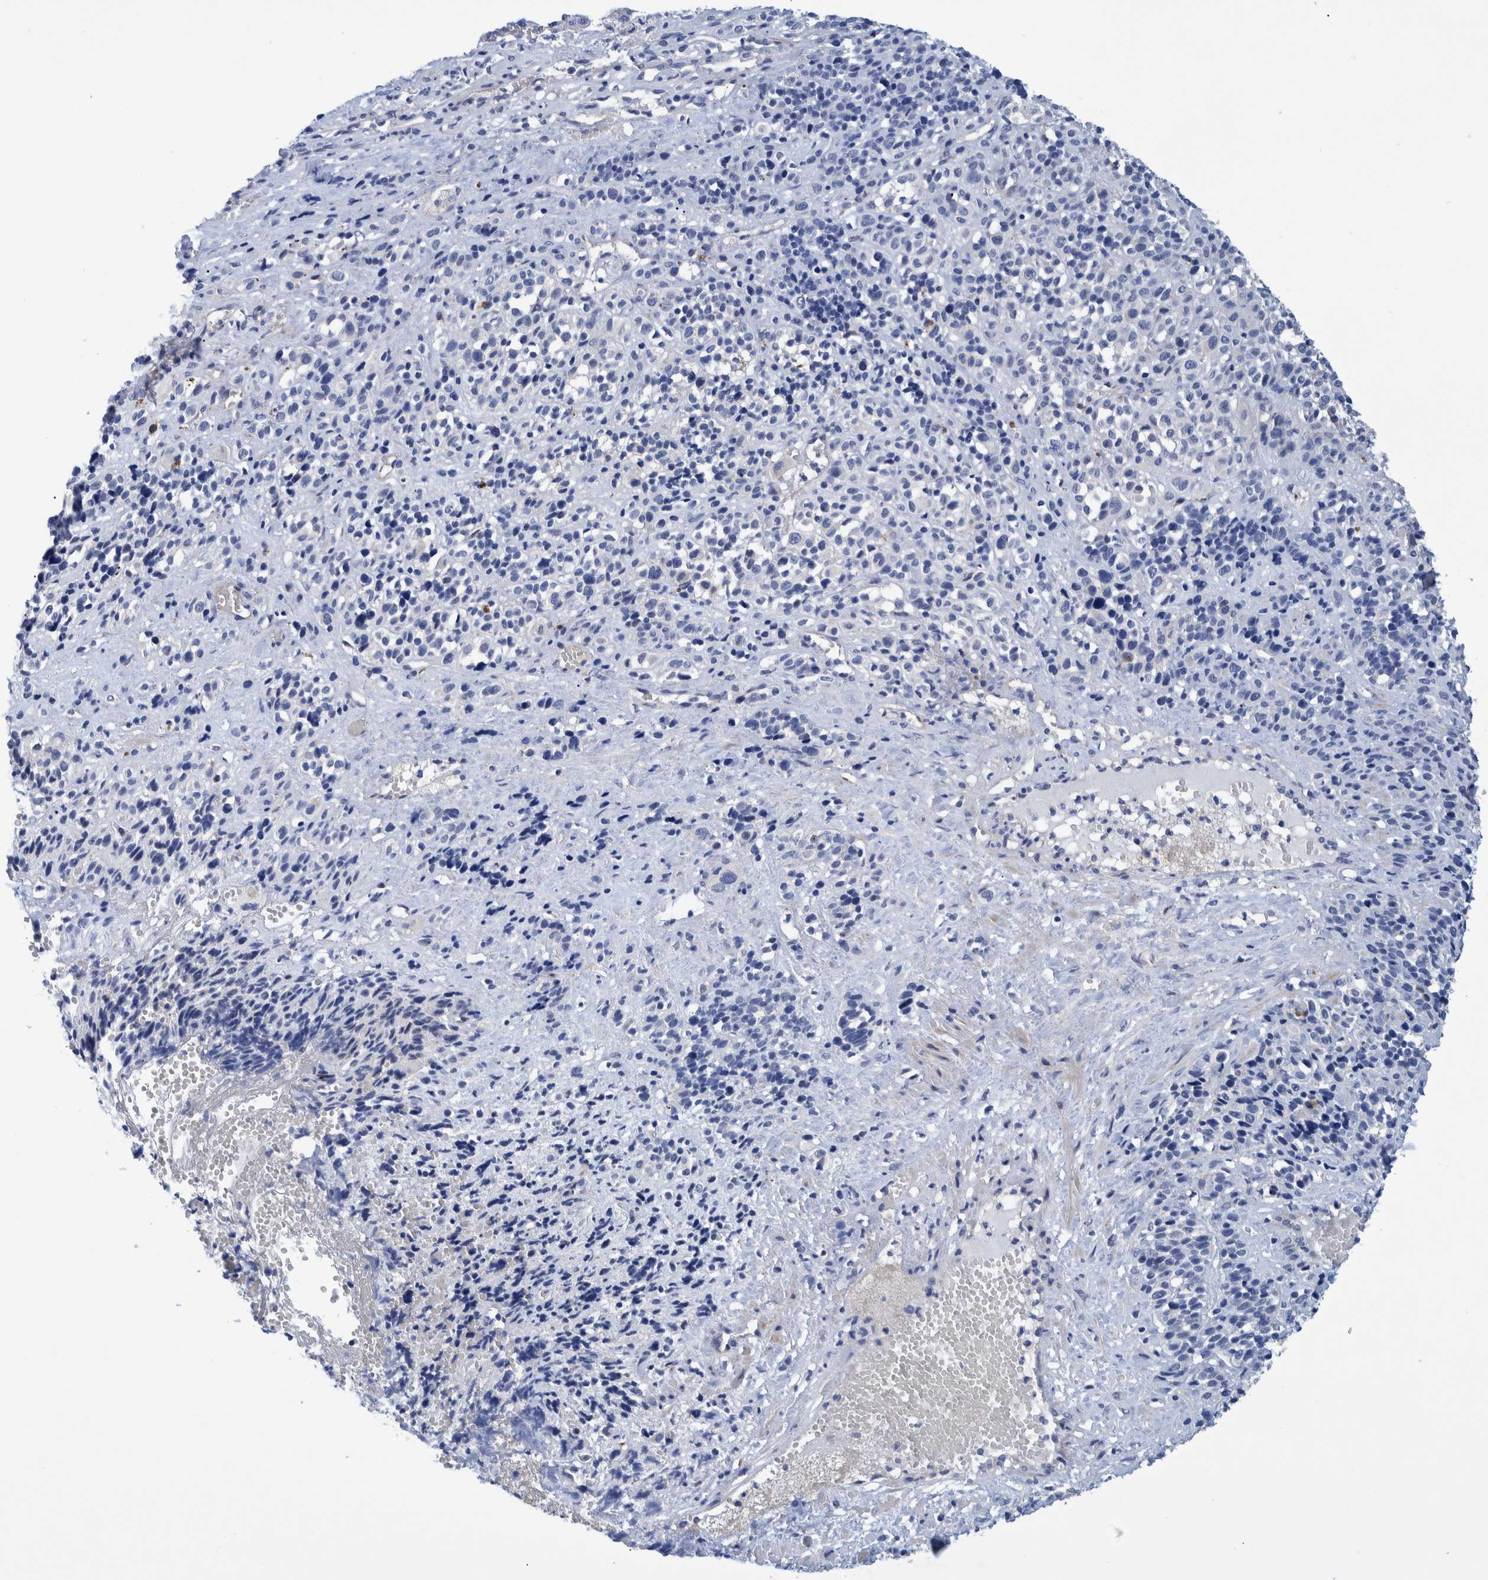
{"staining": {"intensity": "negative", "quantity": "none", "location": "none"}, "tissue": "melanoma", "cell_type": "Tumor cells", "image_type": "cancer", "snomed": [{"axis": "morphology", "description": "Malignant melanoma, Metastatic site"}, {"axis": "topography", "description": "Skin"}], "caption": "IHC image of neoplastic tissue: human malignant melanoma (metastatic site) stained with DAB exhibits no significant protein positivity in tumor cells.", "gene": "MKS1", "patient": {"sex": "female", "age": 74}}